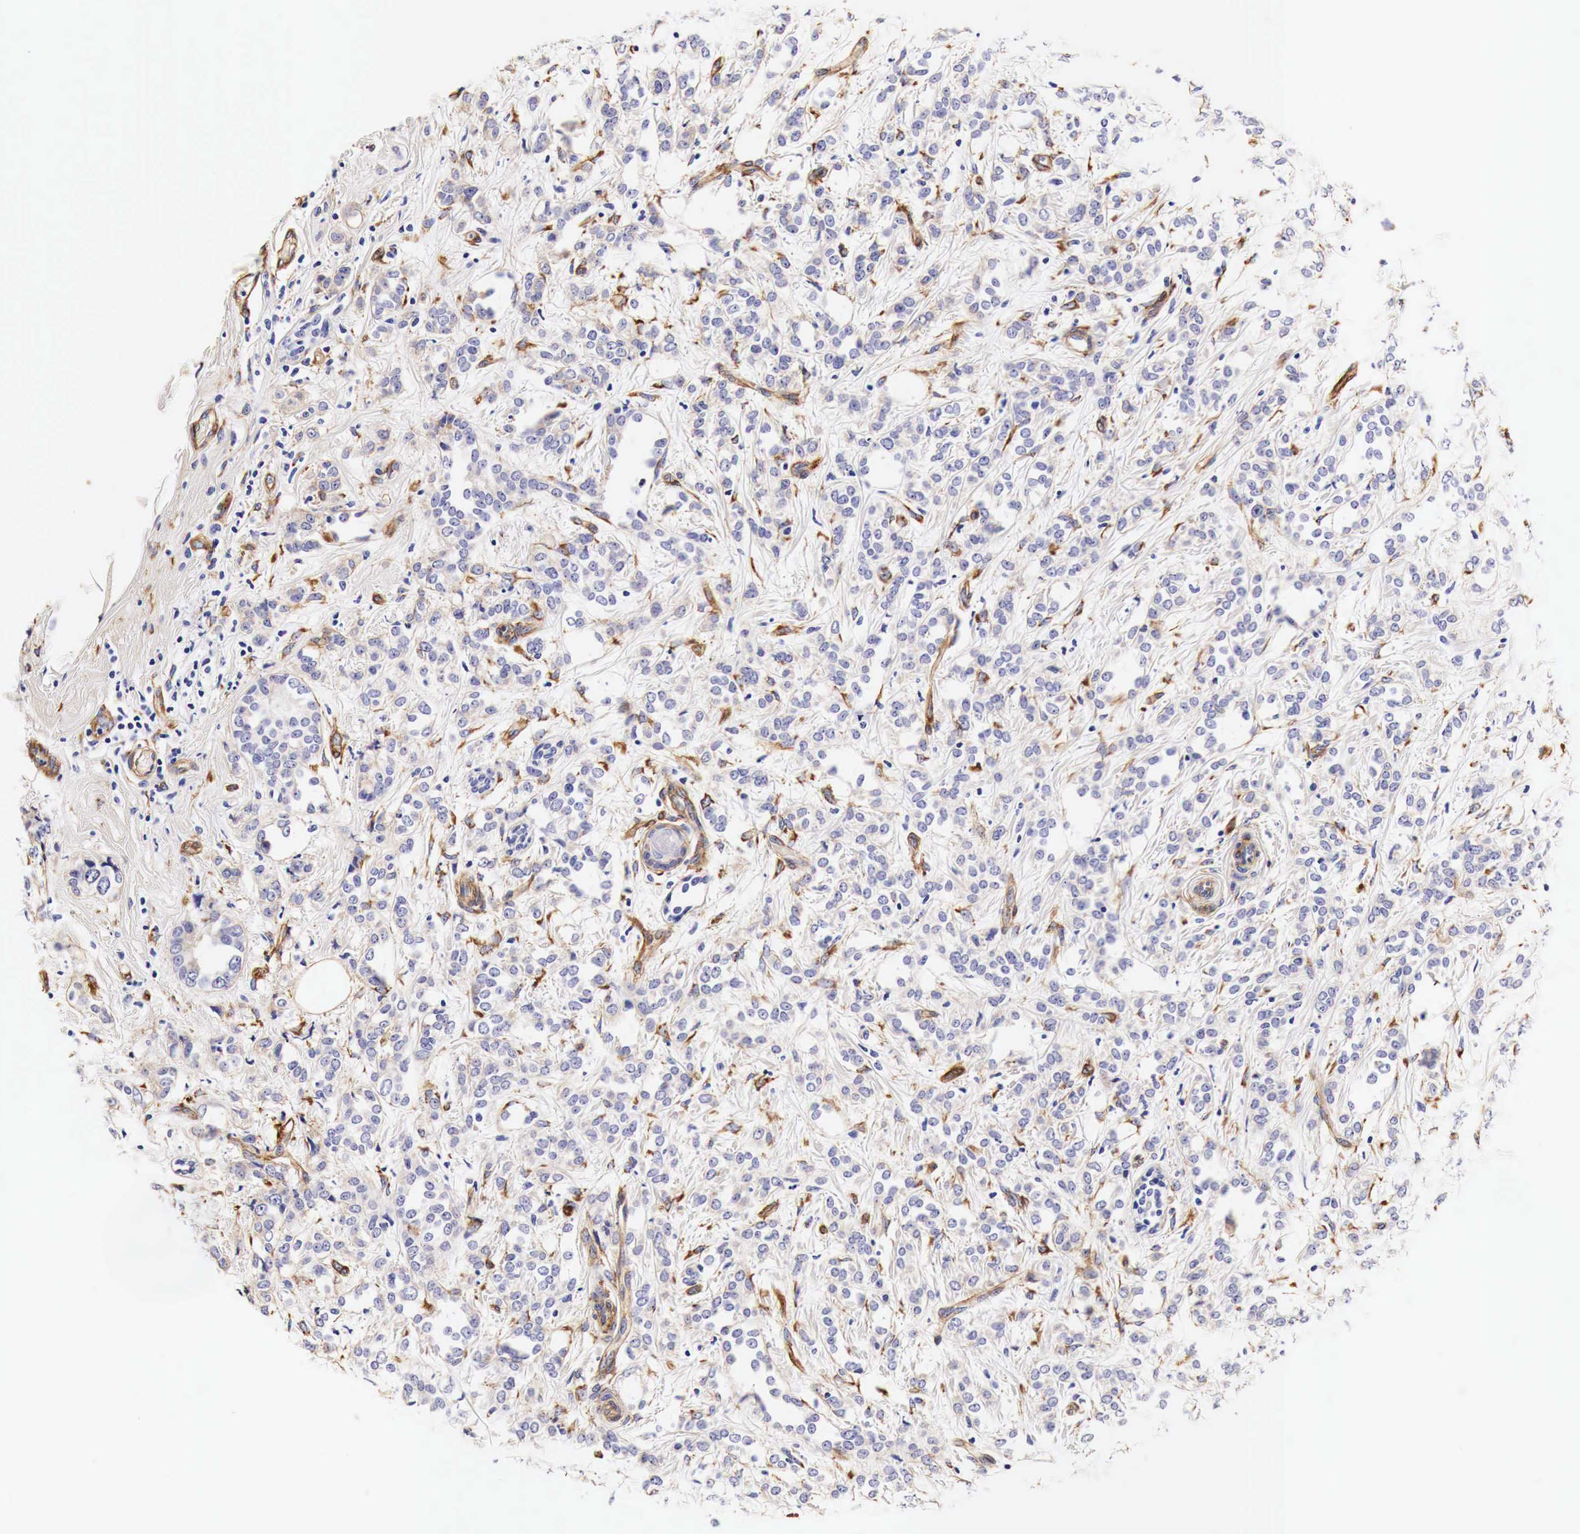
{"staining": {"intensity": "negative", "quantity": "none", "location": "none"}, "tissue": "breast cancer", "cell_type": "Tumor cells", "image_type": "cancer", "snomed": [{"axis": "morphology", "description": "Duct carcinoma"}, {"axis": "topography", "description": "Breast"}], "caption": "DAB immunohistochemical staining of human intraductal carcinoma (breast) demonstrates no significant staining in tumor cells.", "gene": "LAMB2", "patient": {"sex": "female", "age": 53}}